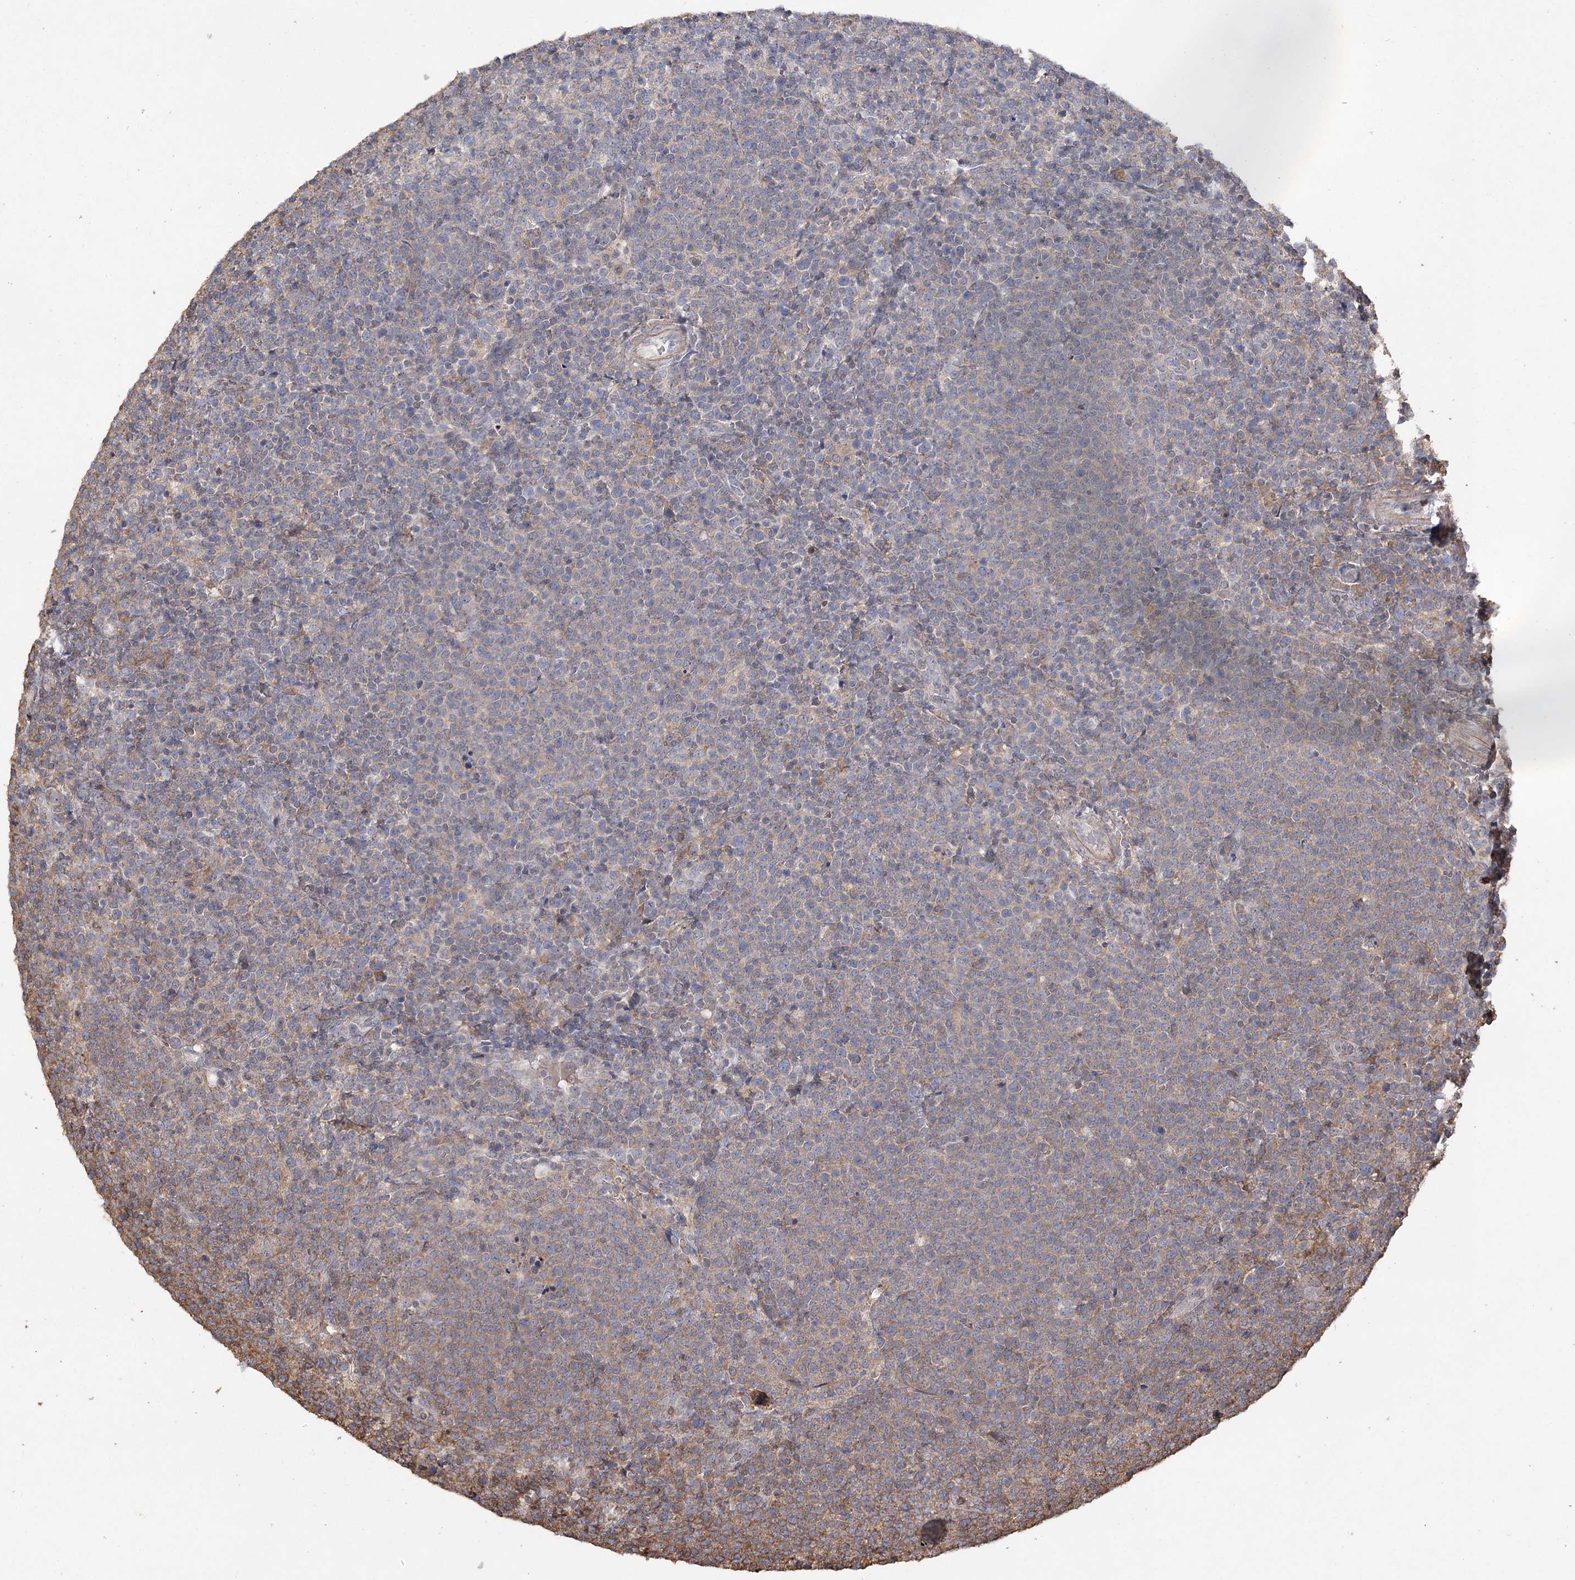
{"staining": {"intensity": "negative", "quantity": "none", "location": "none"}, "tissue": "lymphoma", "cell_type": "Tumor cells", "image_type": "cancer", "snomed": [{"axis": "morphology", "description": "Malignant lymphoma, non-Hodgkin's type, High grade"}, {"axis": "topography", "description": "Lymph node"}], "caption": "High-grade malignant lymphoma, non-Hodgkin's type stained for a protein using immunohistochemistry (IHC) exhibits no expression tumor cells.", "gene": "OBSL1", "patient": {"sex": "male", "age": 61}}